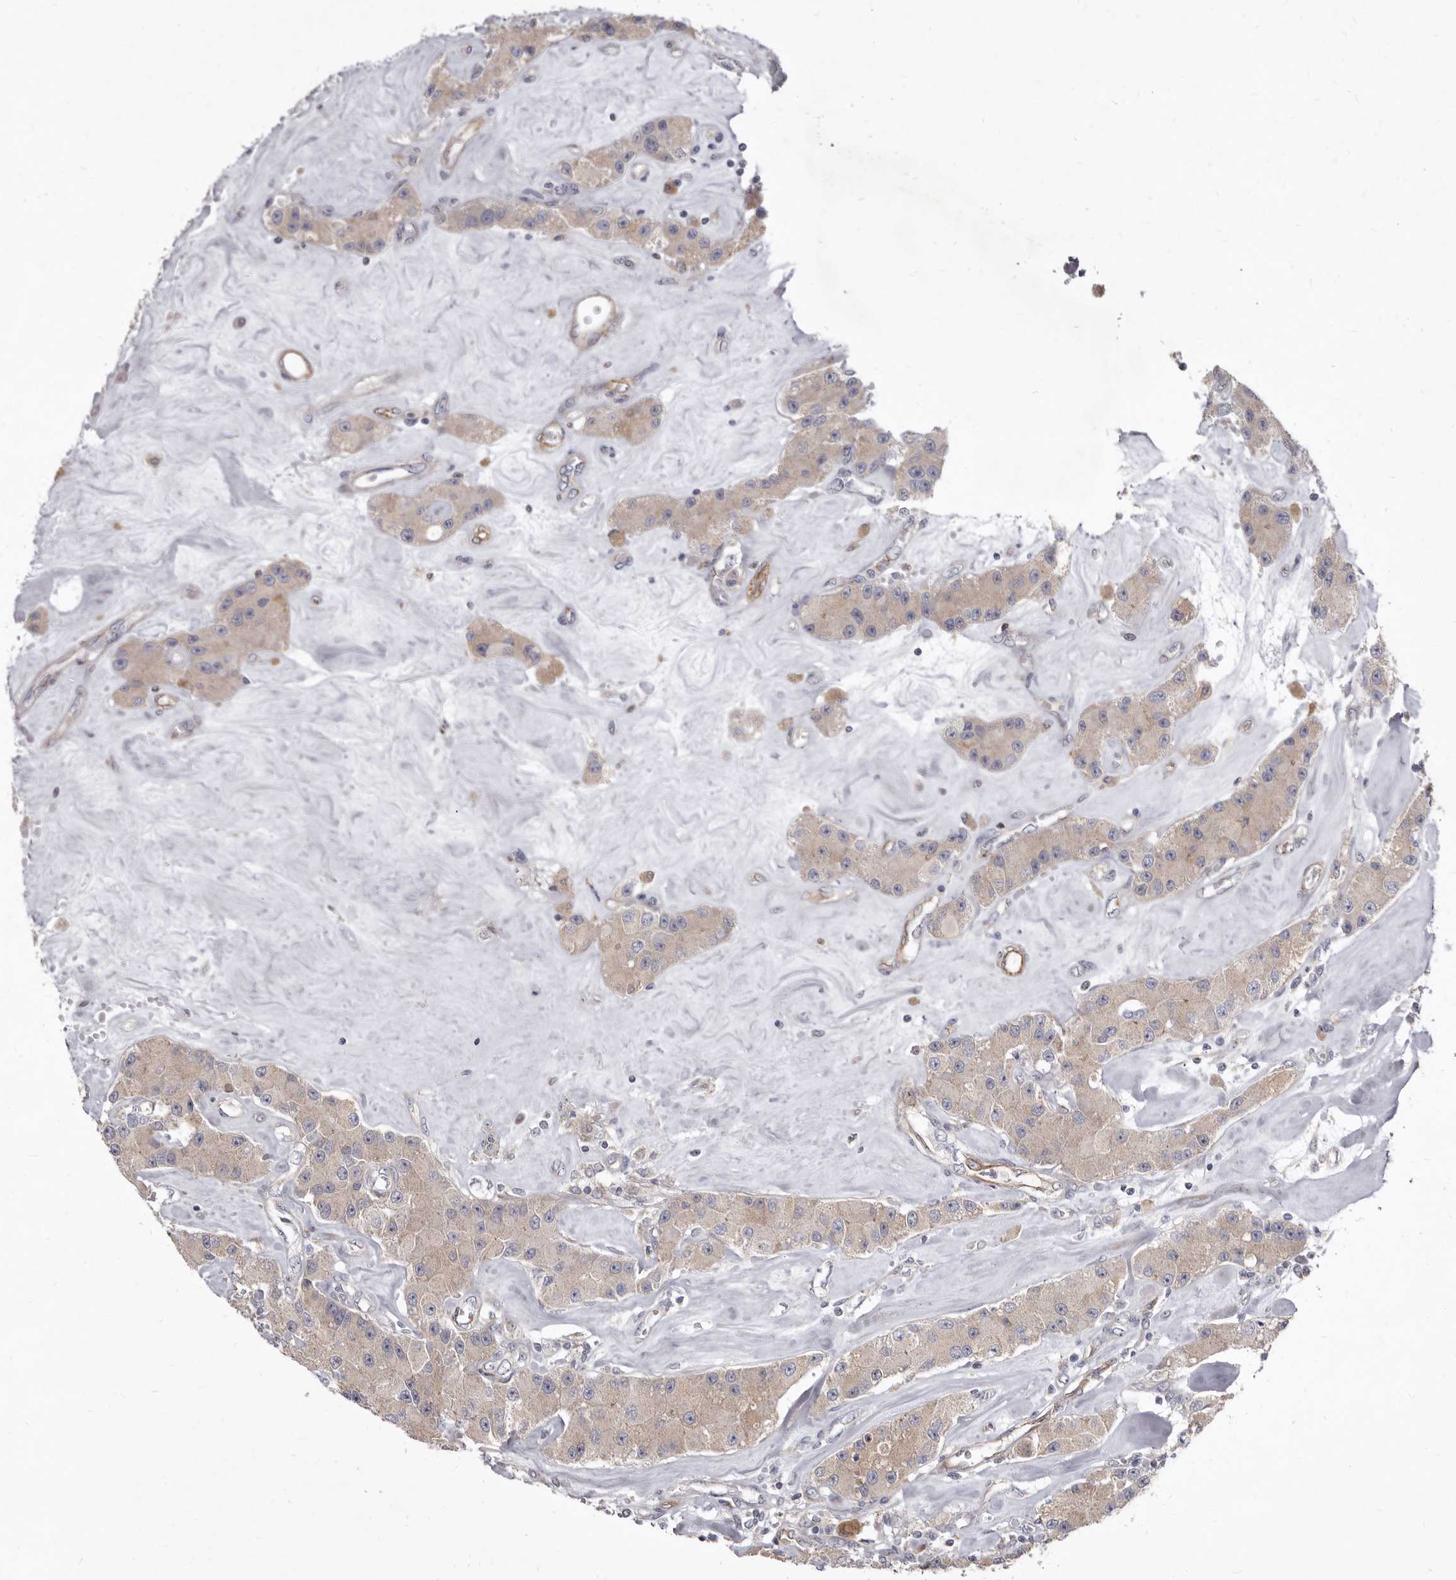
{"staining": {"intensity": "moderate", "quantity": ">75%", "location": "cytoplasmic/membranous"}, "tissue": "carcinoid", "cell_type": "Tumor cells", "image_type": "cancer", "snomed": [{"axis": "morphology", "description": "Carcinoid, malignant, NOS"}, {"axis": "topography", "description": "Pancreas"}], "caption": "Tumor cells display medium levels of moderate cytoplasmic/membranous positivity in approximately >75% of cells in malignant carcinoid.", "gene": "FMO2", "patient": {"sex": "male", "age": 41}}